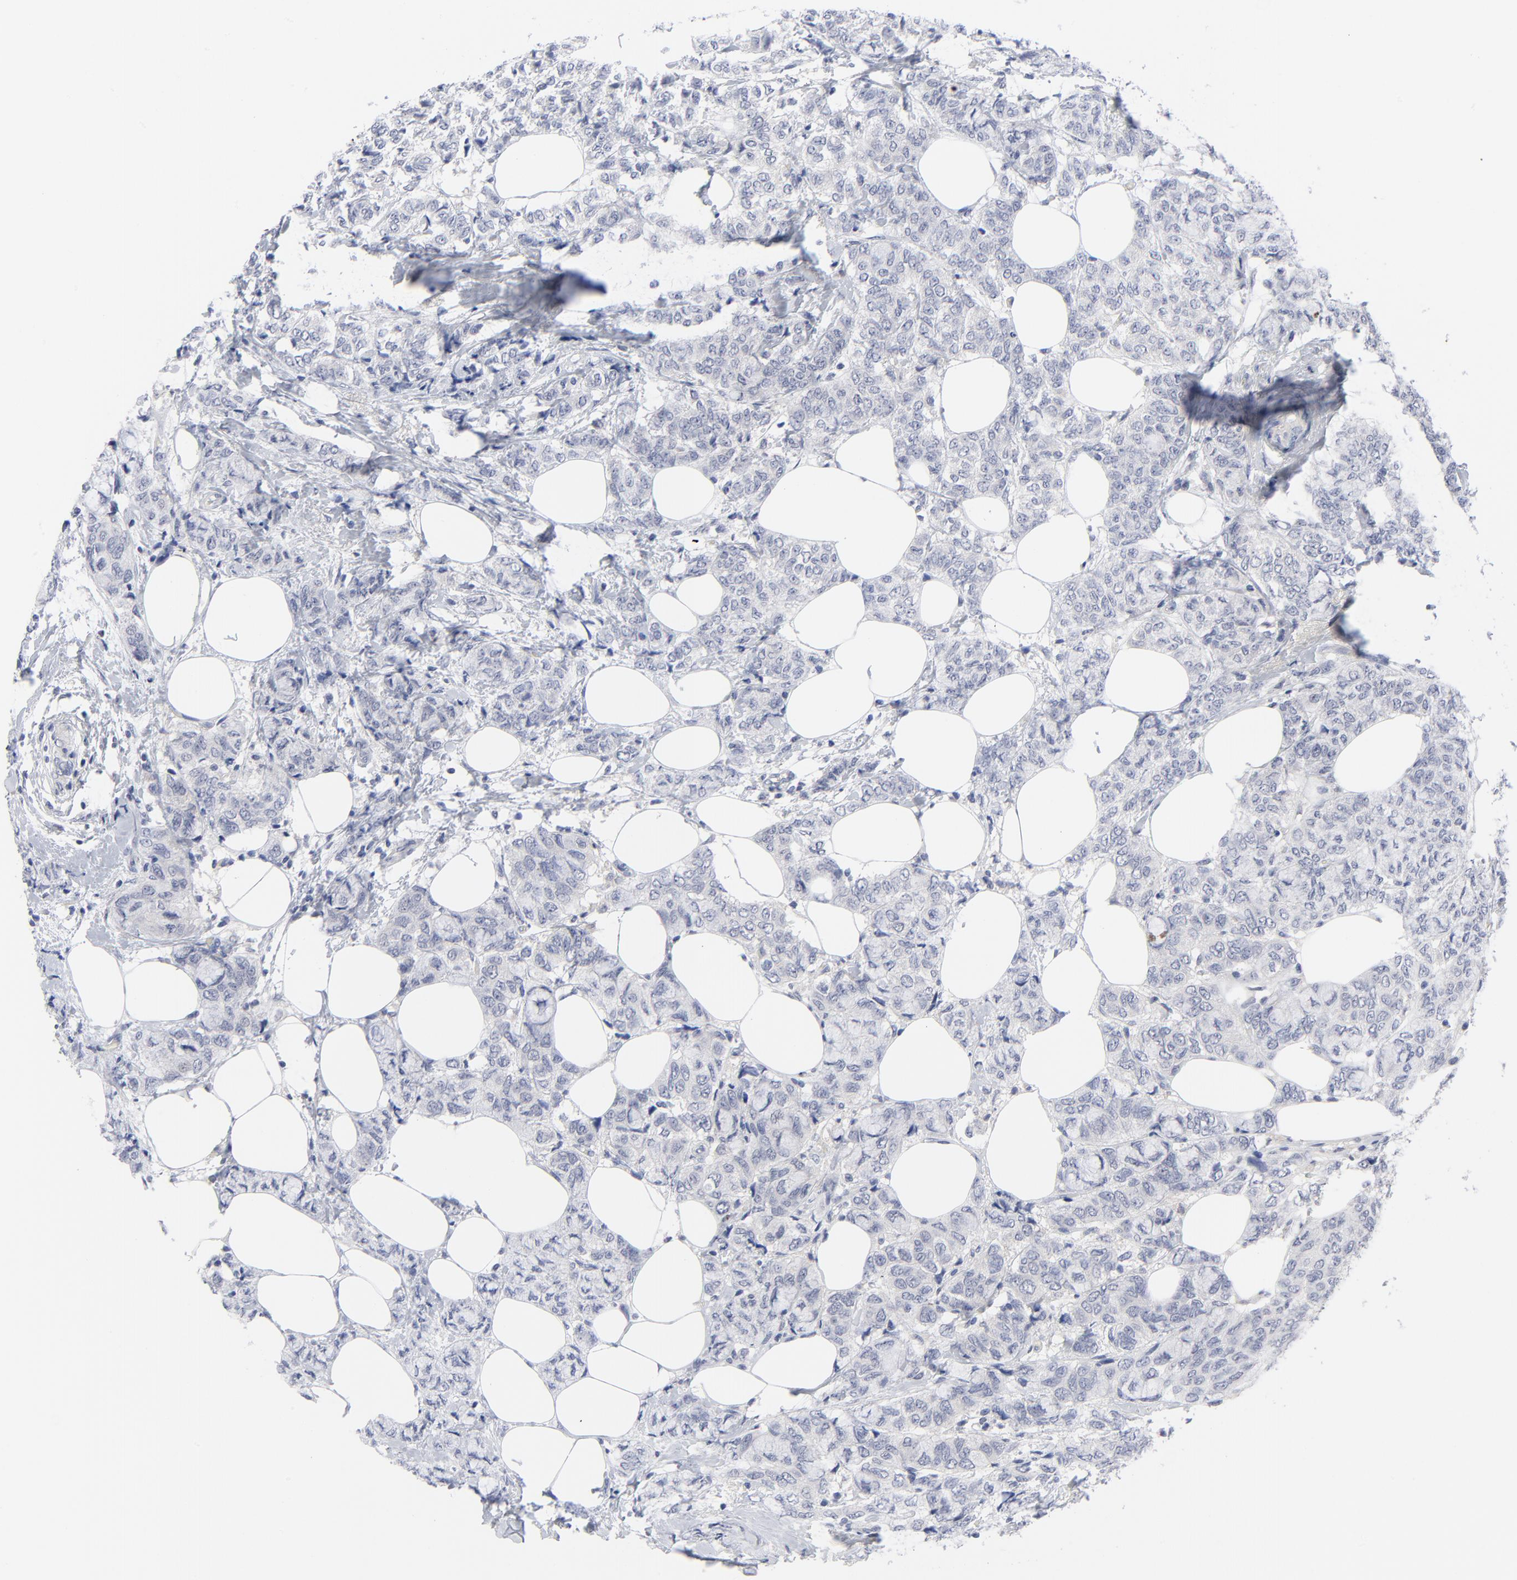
{"staining": {"intensity": "negative", "quantity": "none", "location": "none"}, "tissue": "breast cancer", "cell_type": "Tumor cells", "image_type": "cancer", "snomed": [{"axis": "morphology", "description": "Lobular carcinoma"}, {"axis": "topography", "description": "Breast"}], "caption": "Immunohistochemistry (IHC) micrograph of neoplastic tissue: human breast cancer (lobular carcinoma) stained with DAB (3,3'-diaminobenzidine) exhibits no significant protein expression in tumor cells.", "gene": "CLEC4G", "patient": {"sex": "female", "age": 60}}